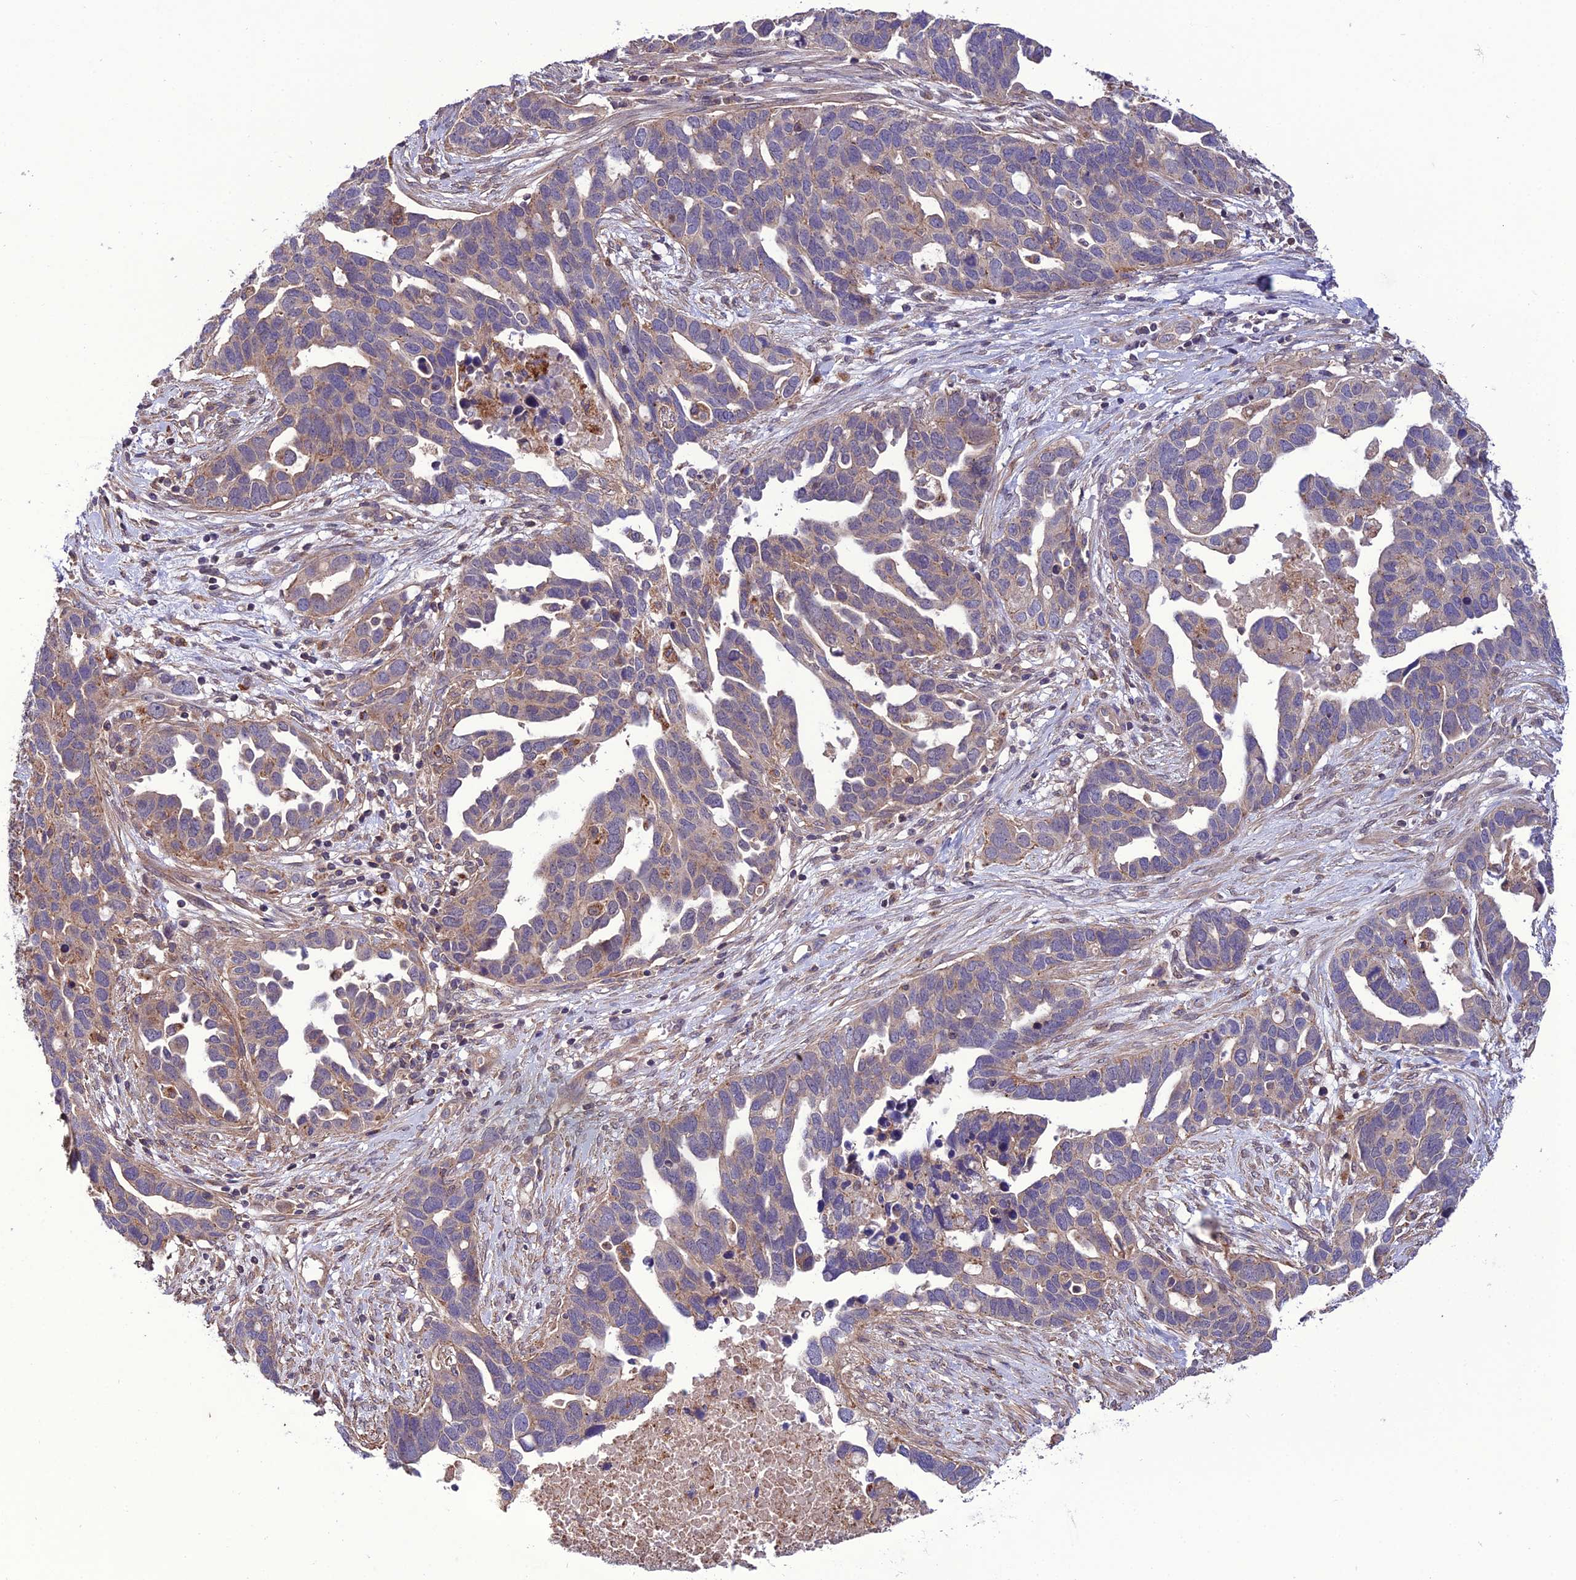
{"staining": {"intensity": "weak", "quantity": "<25%", "location": "cytoplasmic/membranous"}, "tissue": "ovarian cancer", "cell_type": "Tumor cells", "image_type": "cancer", "snomed": [{"axis": "morphology", "description": "Cystadenocarcinoma, serous, NOS"}, {"axis": "topography", "description": "Ovary"}], "caption": "Tumor cells are negative for protein expression in human ovarian cancer. (DAB IHC with hematoxylin counter stain).", "gene": "PPIL3", "patient": {"sex": "female", "age": 54}}